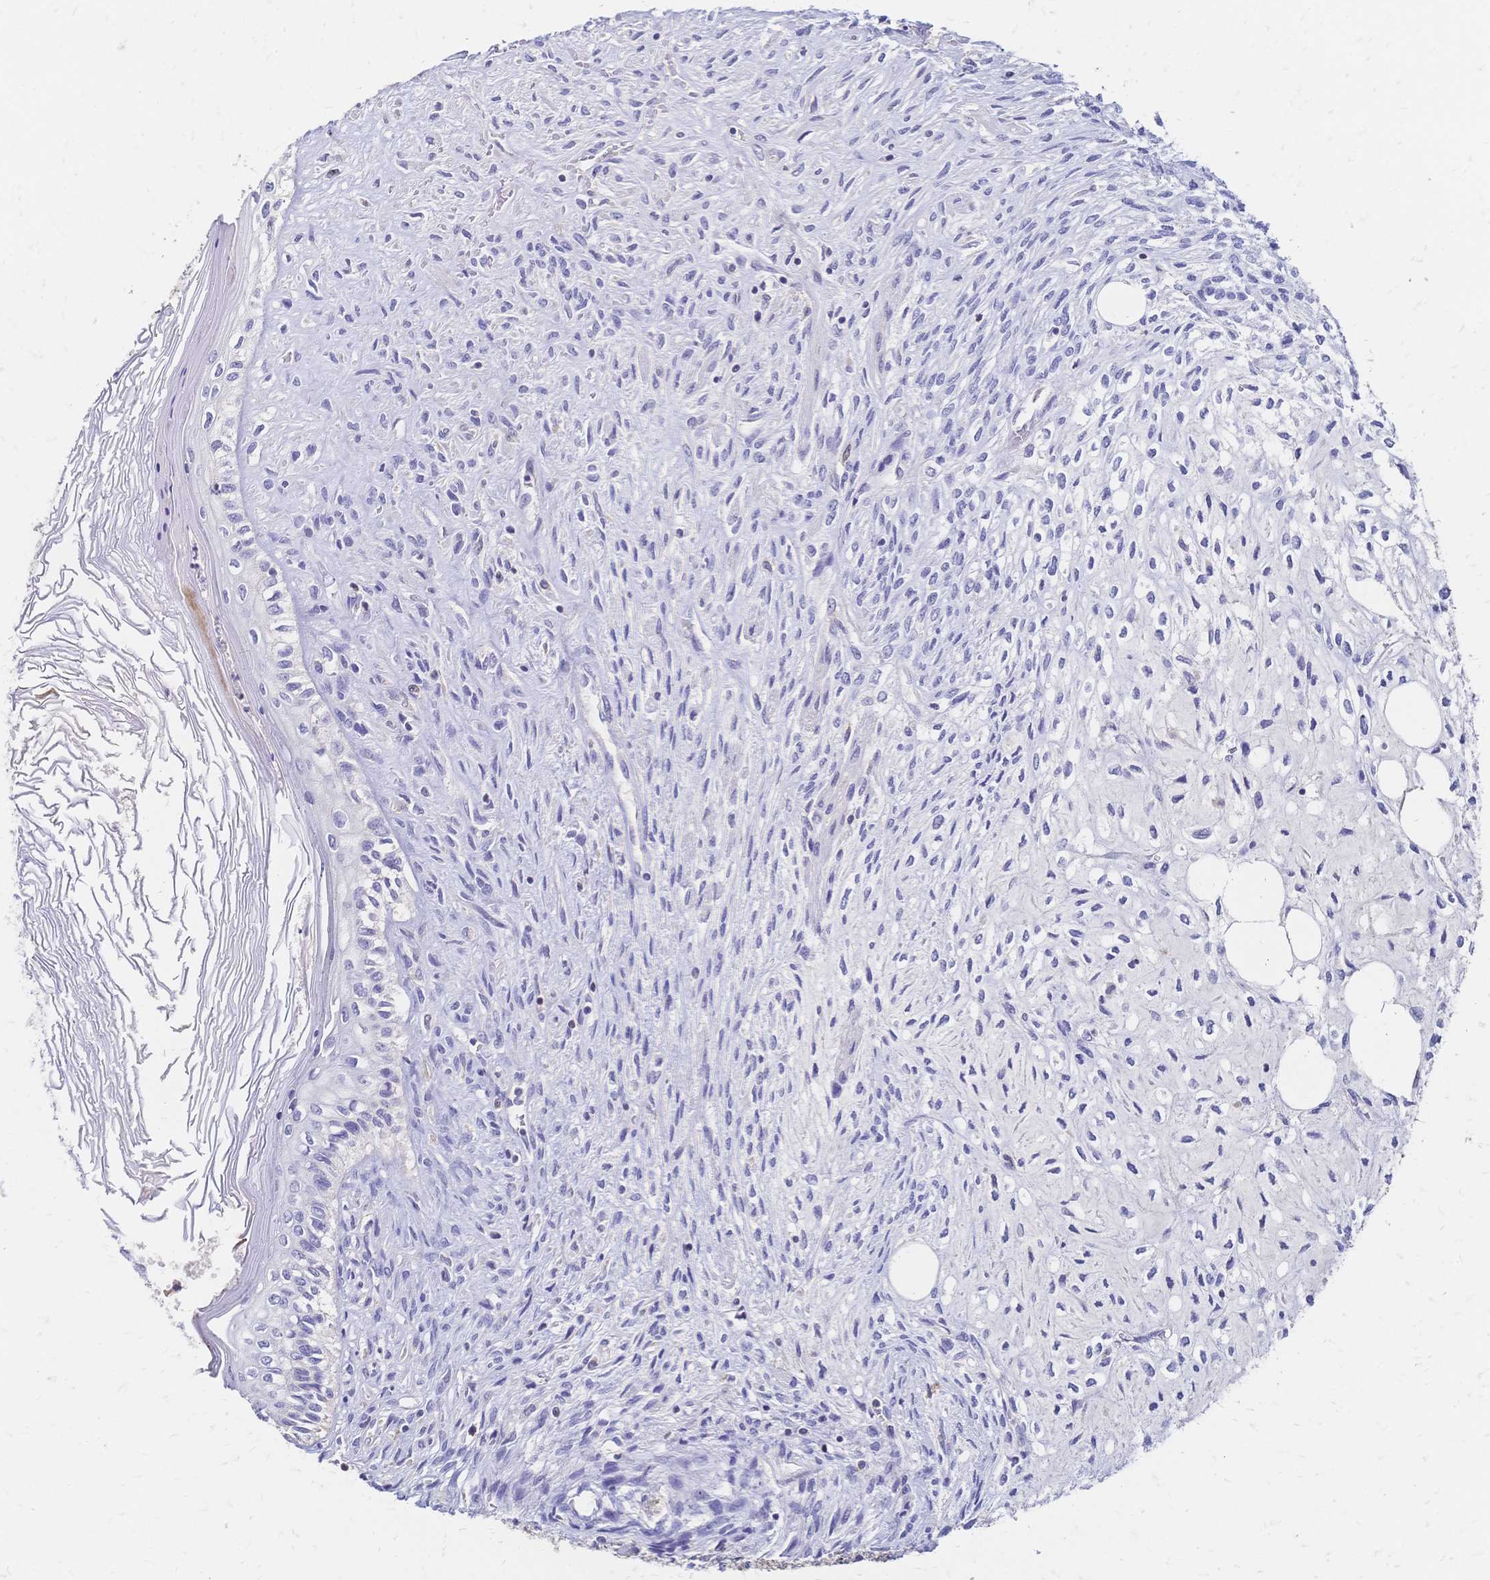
{"staining": {"intensity": "strong", "quantity": "<25%", "location": "cytoplasmic/membranous"}, "tissue": "testis cancer", "cell_type": "Tumor cells", "image_type": "cancer", "snomed": [{"axis": "morphology", "description": "Carcinoma, Embryonal, NOS"}, {"axis": "topography", "description": "Testis"}], "caption": "The histopathology image reveals staining of testis cancer (embryonal carcinoma), revealing strong cytoplasmic/membranous protein staining (brown color) within tumor cells.", "gene": "DTNB", "patient": {"sex": "male", "age": 37}}